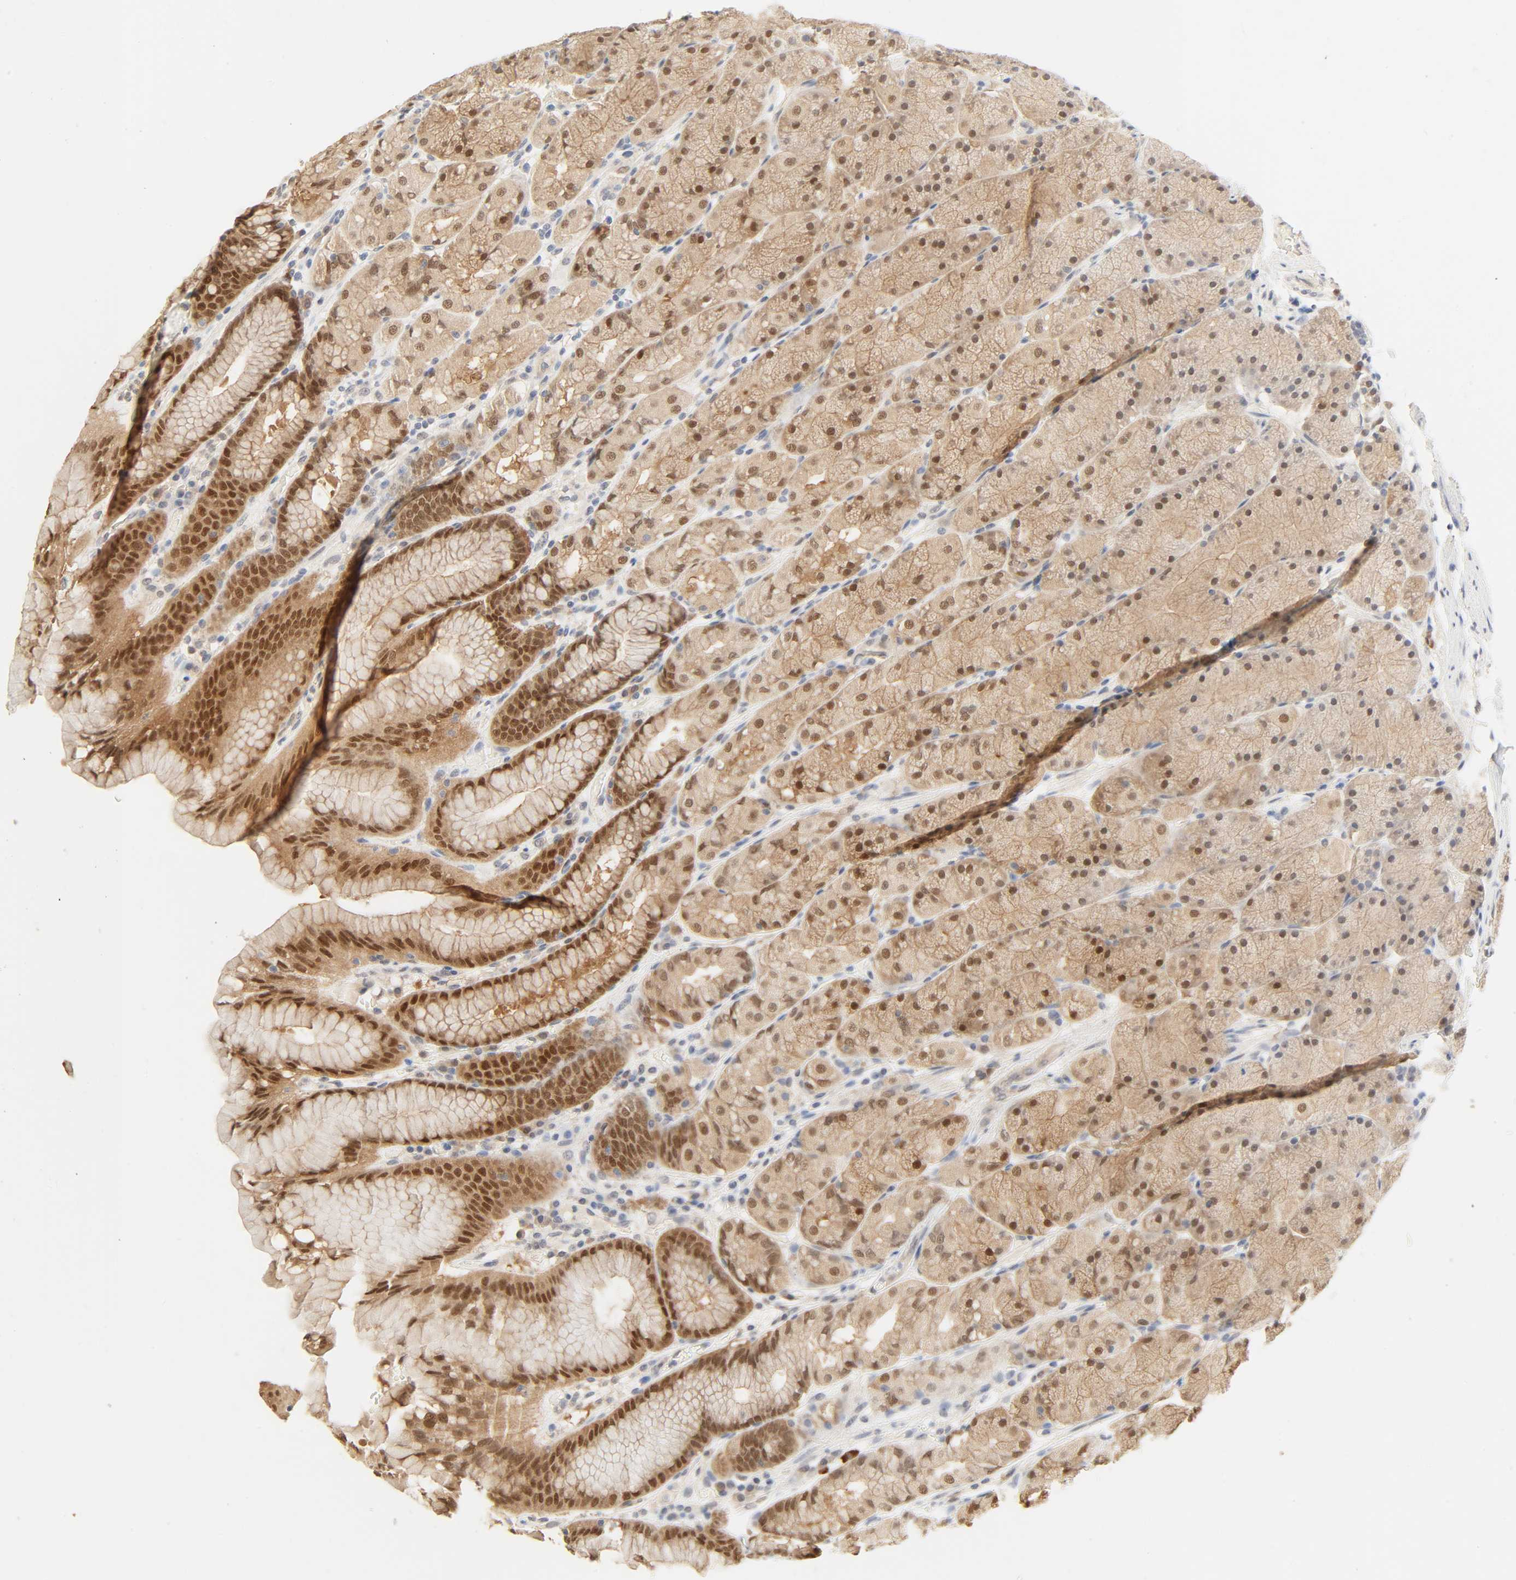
{"staining": {"intensity": "moderate", "quantity": ">75%", "location": "cytoplasmic/membranous,nuclear"}, "tissue": "stomach", "cell_type": "Glandular cells", "image_type": "normal", "snomed": [{"axis": "morphology", "description": "Normal tissue, NOS"}, {"axis": "topography", "description": "Stomach, upper"}, {"axis": "topography", "description": "Stomach"}], "caption": "A high-resolution image shows immunohistochemistry staining of benign stomach, which reveals moderate cytoplasmic/membranous,nuclear positivity in approximately >75% of glandular cells.", "gene": "ACSS2", "patient": {"sex": "male", "age": 76}}